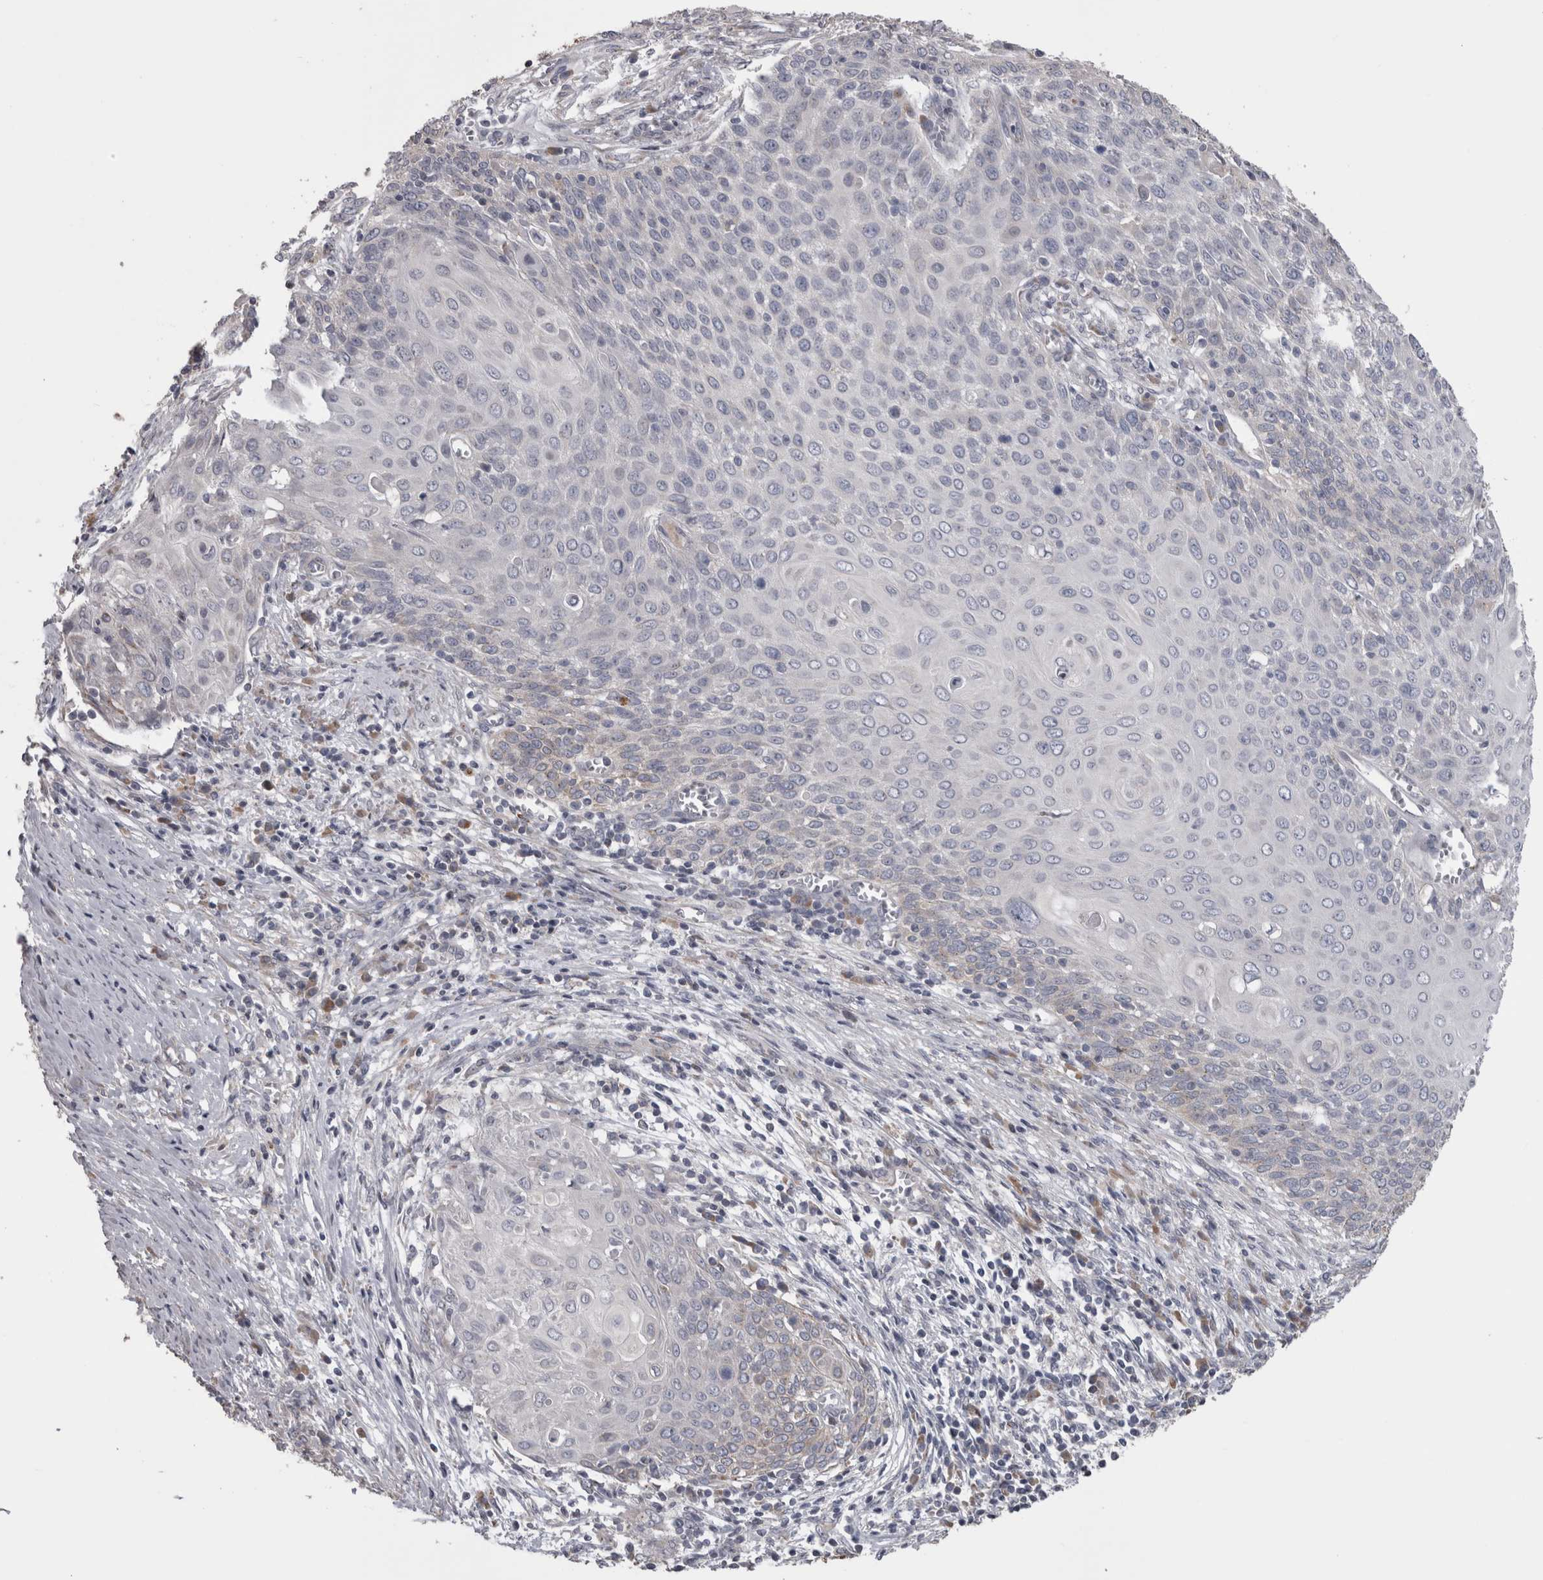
{"staining": {"intensity": "negative", "quantity": "none", "location": "none"}, "tissue": "cervical cancer", "cell_type": "Tumor cells", "image_type": "cancer", "snomed": [{"axis": "morphology", "description": "Squamous cell carcinoma, NOS"}, {"axis": "topography", "description": "Cervix"}], "caption": "IHC image of neoplastic tissue: human cervical cancer (squamous cell carcinoma) stained with DAB demonstrates no significant protein expression in tumor cells. (DAB (3,3'-diaminobenzidine) immunohistochemistry (IHC) with hematoxylin counter stain).", "gene": "STC1", "patient": {"sex": "female", "age": 39}}